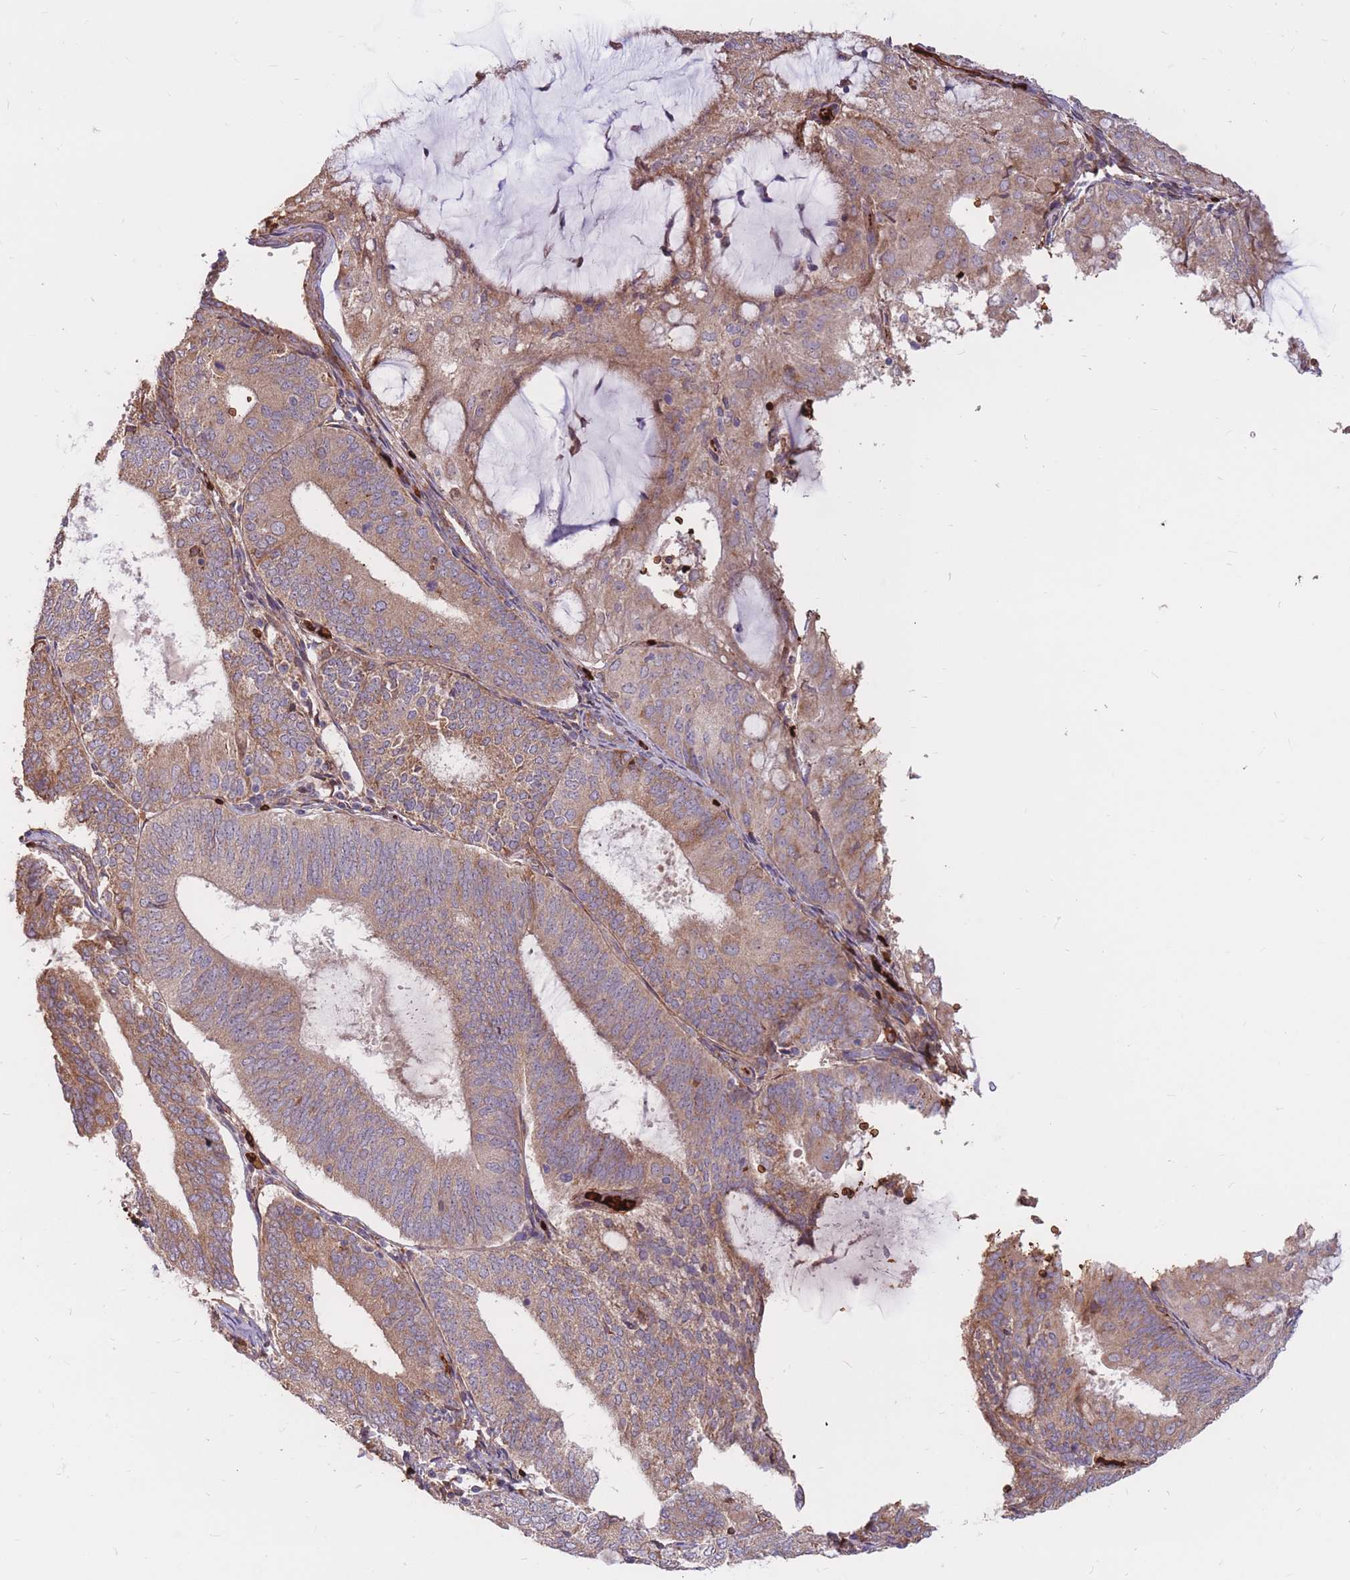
{"staining": {"intensity": "moderate", "quantity": ">75%", "location": "cytoplasmic/membranous"}, "tissue": "endometrial cancer", "cell_type": "Tumor cells", "image_type": "cancer", "snomed": [{"axis": "morphology", "description": "Adenocarcinoma, NOS"}, {"axis": "topography", "description": "Endometrium"}], "caption": "Adenocarcinoma (endometrial) stained for a protein (brown) reveals moderate cytoplasmic/membranous positive expression in about >75% of tumor cells.", "gene": "ATP10D", "patient": {"sex": "female", "age": 81}}